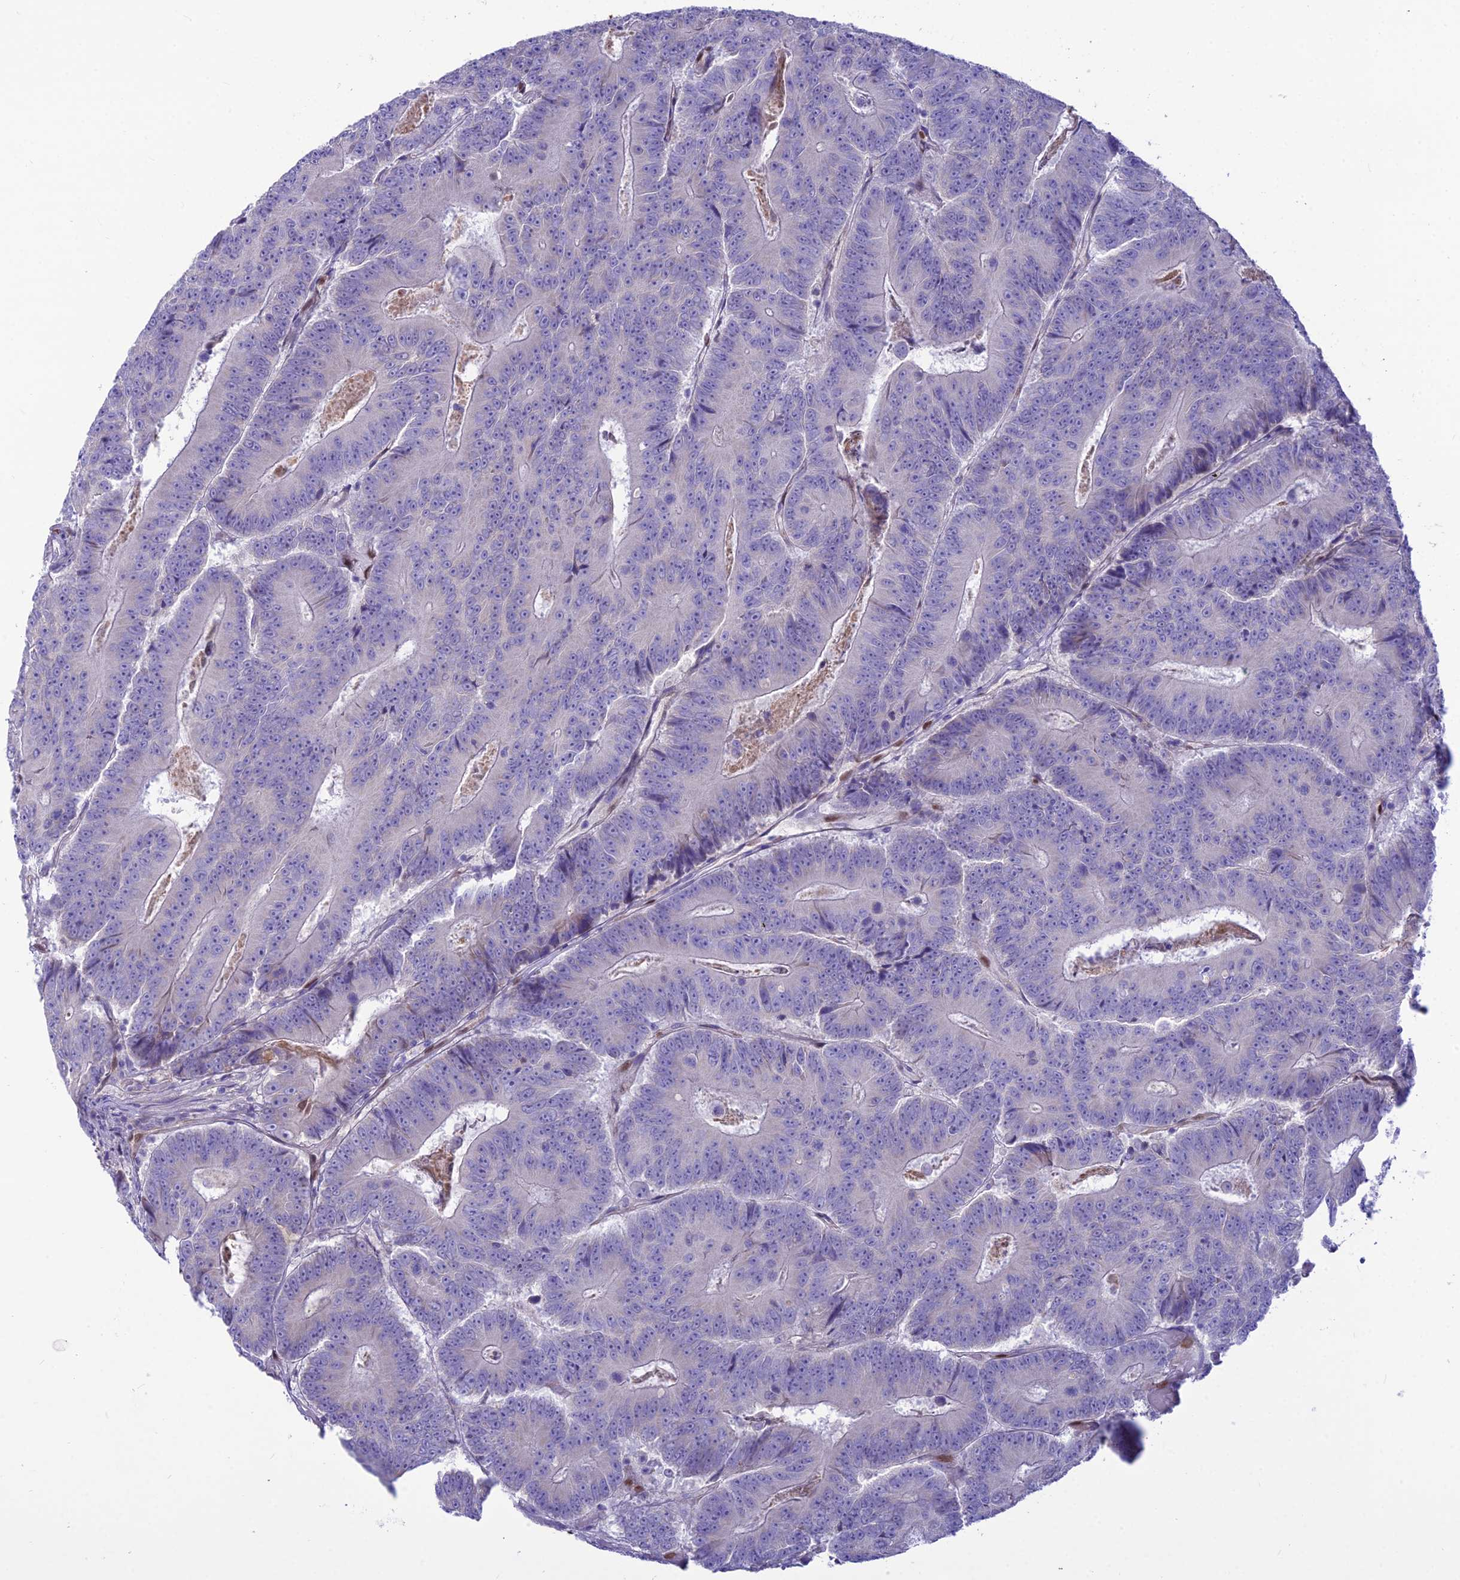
{"staining": {"intensity": "negative", "quantity": "none", "location": "none"}, "tissue": "colorectal cancer", "cell_type": "Tumor cells", "image_type": "cancer", "snomed": [{"axis": "morphology", "description": "Adenocarcinoma, NOS"}, {"axis": "topography", "description": "Colon"}], "caption": "This is an immunohistochemistry photomicrograph of human colorectal cancer. There is no expression in tumor cells.", "gene": "NOVA2", "patient": {"sex": "male", "age": 83}}